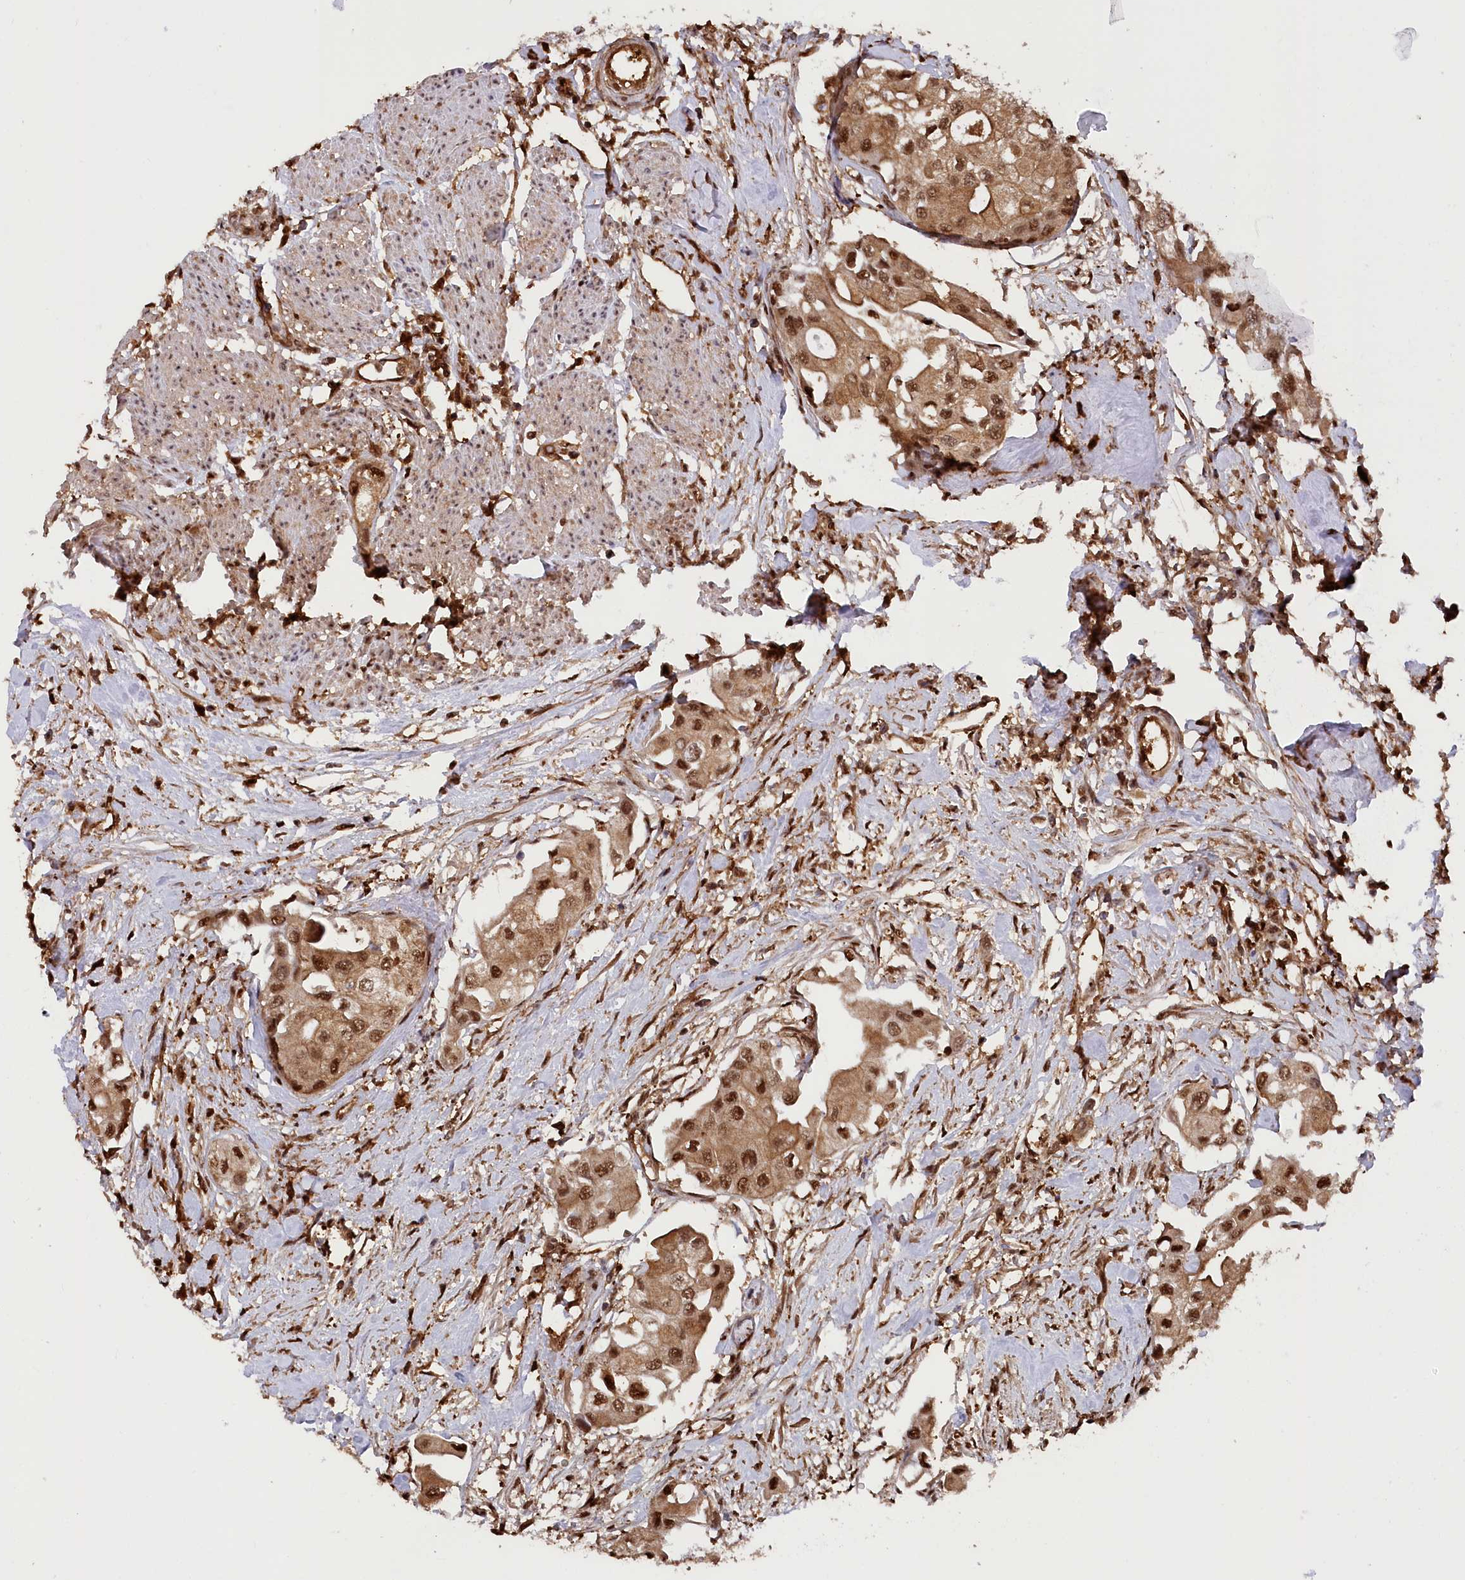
{"staining": {"intensity": "strong", "quantity": ">75%", "location": "cytoplasmic/membranous,nuclear"}, "tissue": "urothelial cancer", "cell_type": "Tumor cells", "image_type": "cancer", "snomed": [{"axis": "morphology", "description": "Urothelial carcinoma, High grade"}, {"axis": "topography", "description": "Urinary bladder"}], "caption": "High-grade urothelial carcinoma stained with IHC exhibits strong cytoplasmic/membranous and nuclear expression in about >75% of tumor cells.", "gene": "PSMA1", "patient": {"sex": "male", "age": 64}}